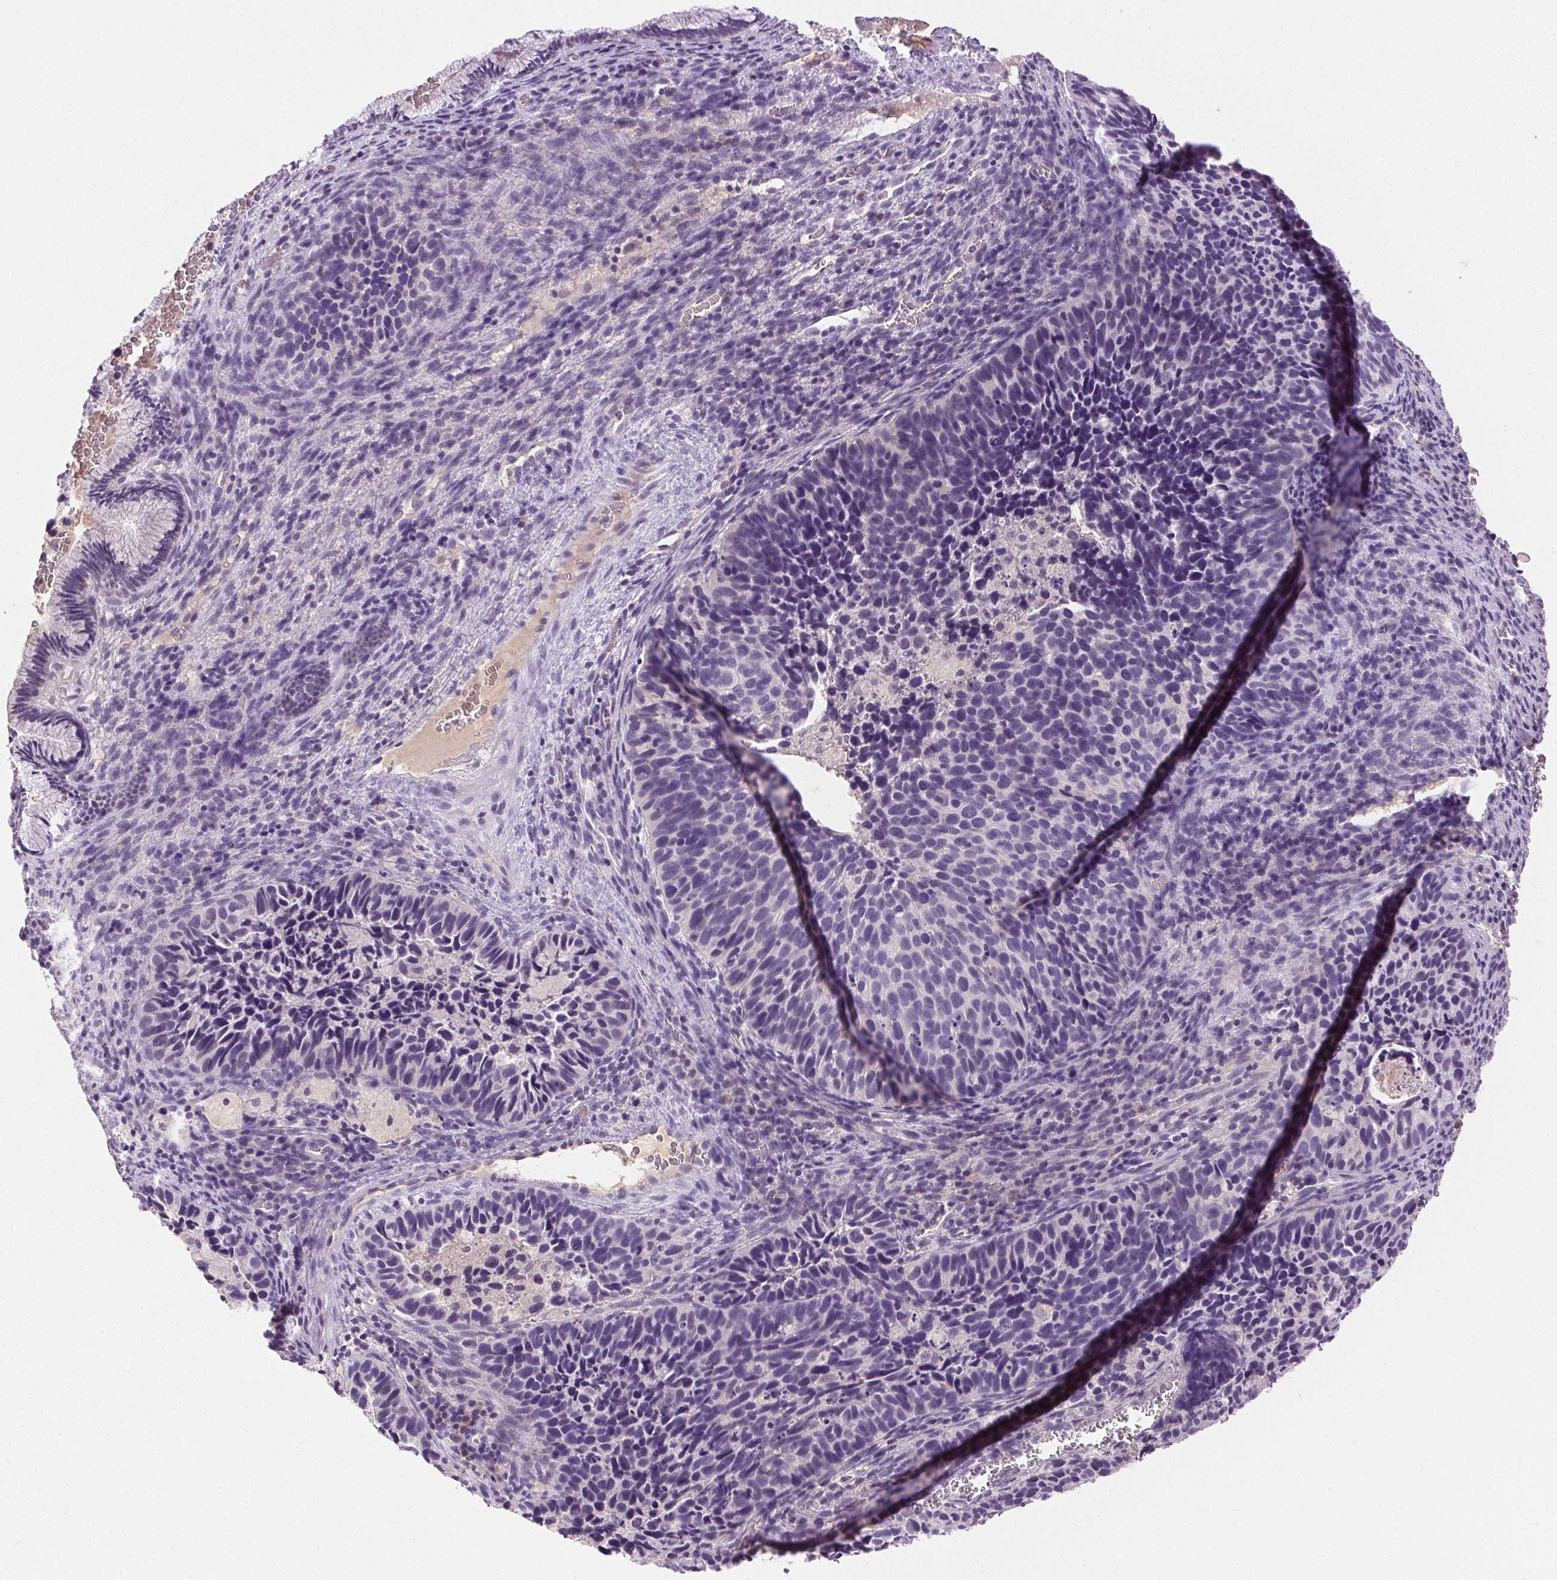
{"staining": {"intensity": "negative", "quantity": "none", "location": "none"}, "tissue": "cervical cancer", "cell_type": "Tumor cells", "image_type": "cancer", "snomed": [{"axis": "morphology", "description": "Squamous cell carcinoma, NOS"}, {"axis": "topography", "description": "Cervix"}], "caption": "High magnification brightfield microscopy of cervical cancer stained with DAB (3,3'-diaminobenzidine) (brown) and counterstained with hematoxylin (blue): tumor cells show no significant expression.", "gene": "BPIFB2", "patient": {"sex": "female", "age": 38}}